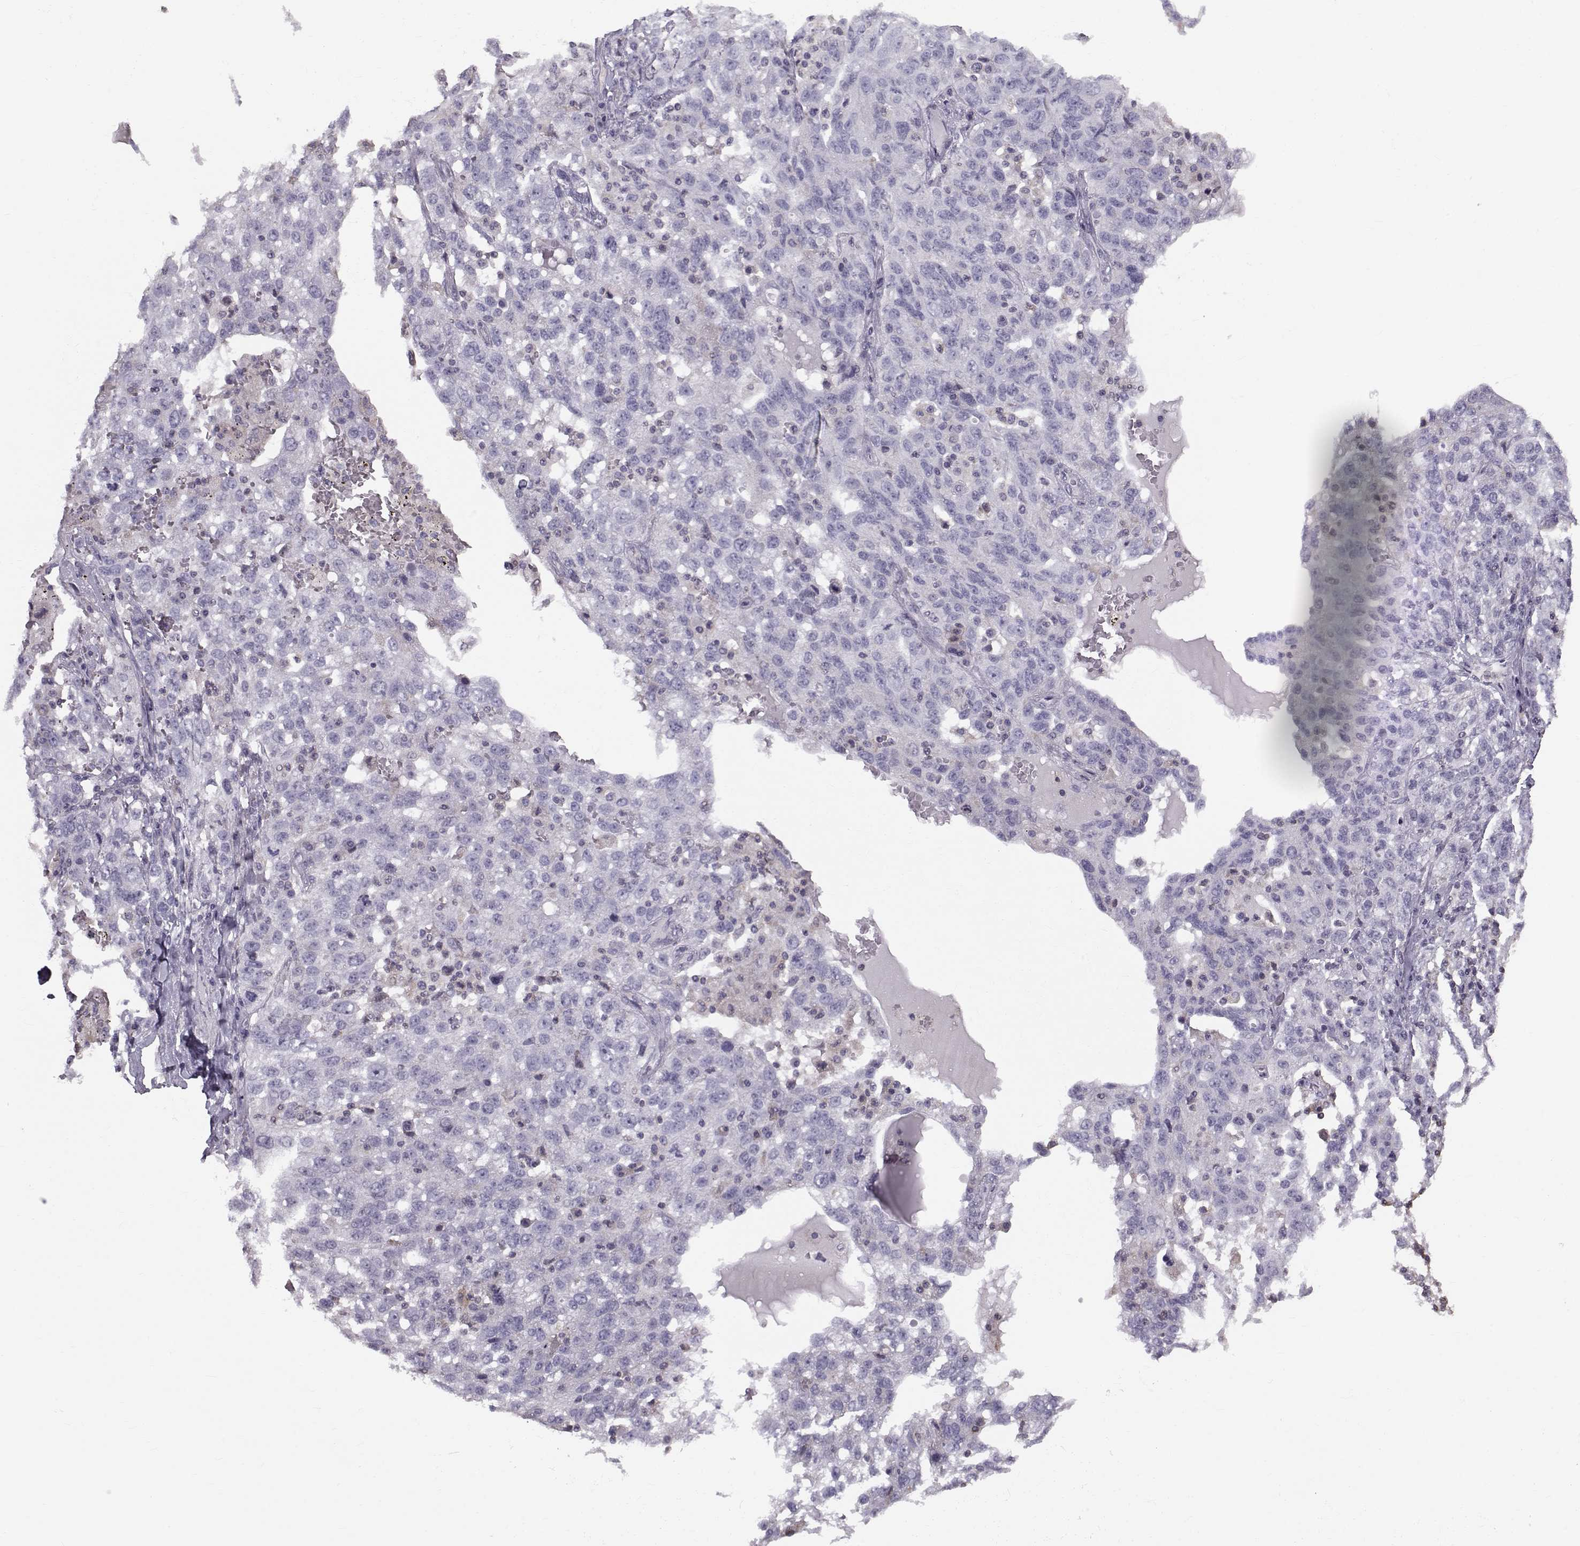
{"staining": {"intensity": "negative", "quantity": "none", "location": "none"}, "tissue": "ovarian cancer", "cell_type": "Tumor cells", "image_type": "cancer", "snomed": [{"axis": "morphology", "description": "Cystadenocarcinoma, serous, NOS"}, {"axis": "topography", "description": "Ovary"}], "caption": "A micrograph of human ovarian serous cystadenocarcinoma is negative for staining in tumor cells.", "gene": "GARIN3", "patient": {"sex": "female", "age": 71}}